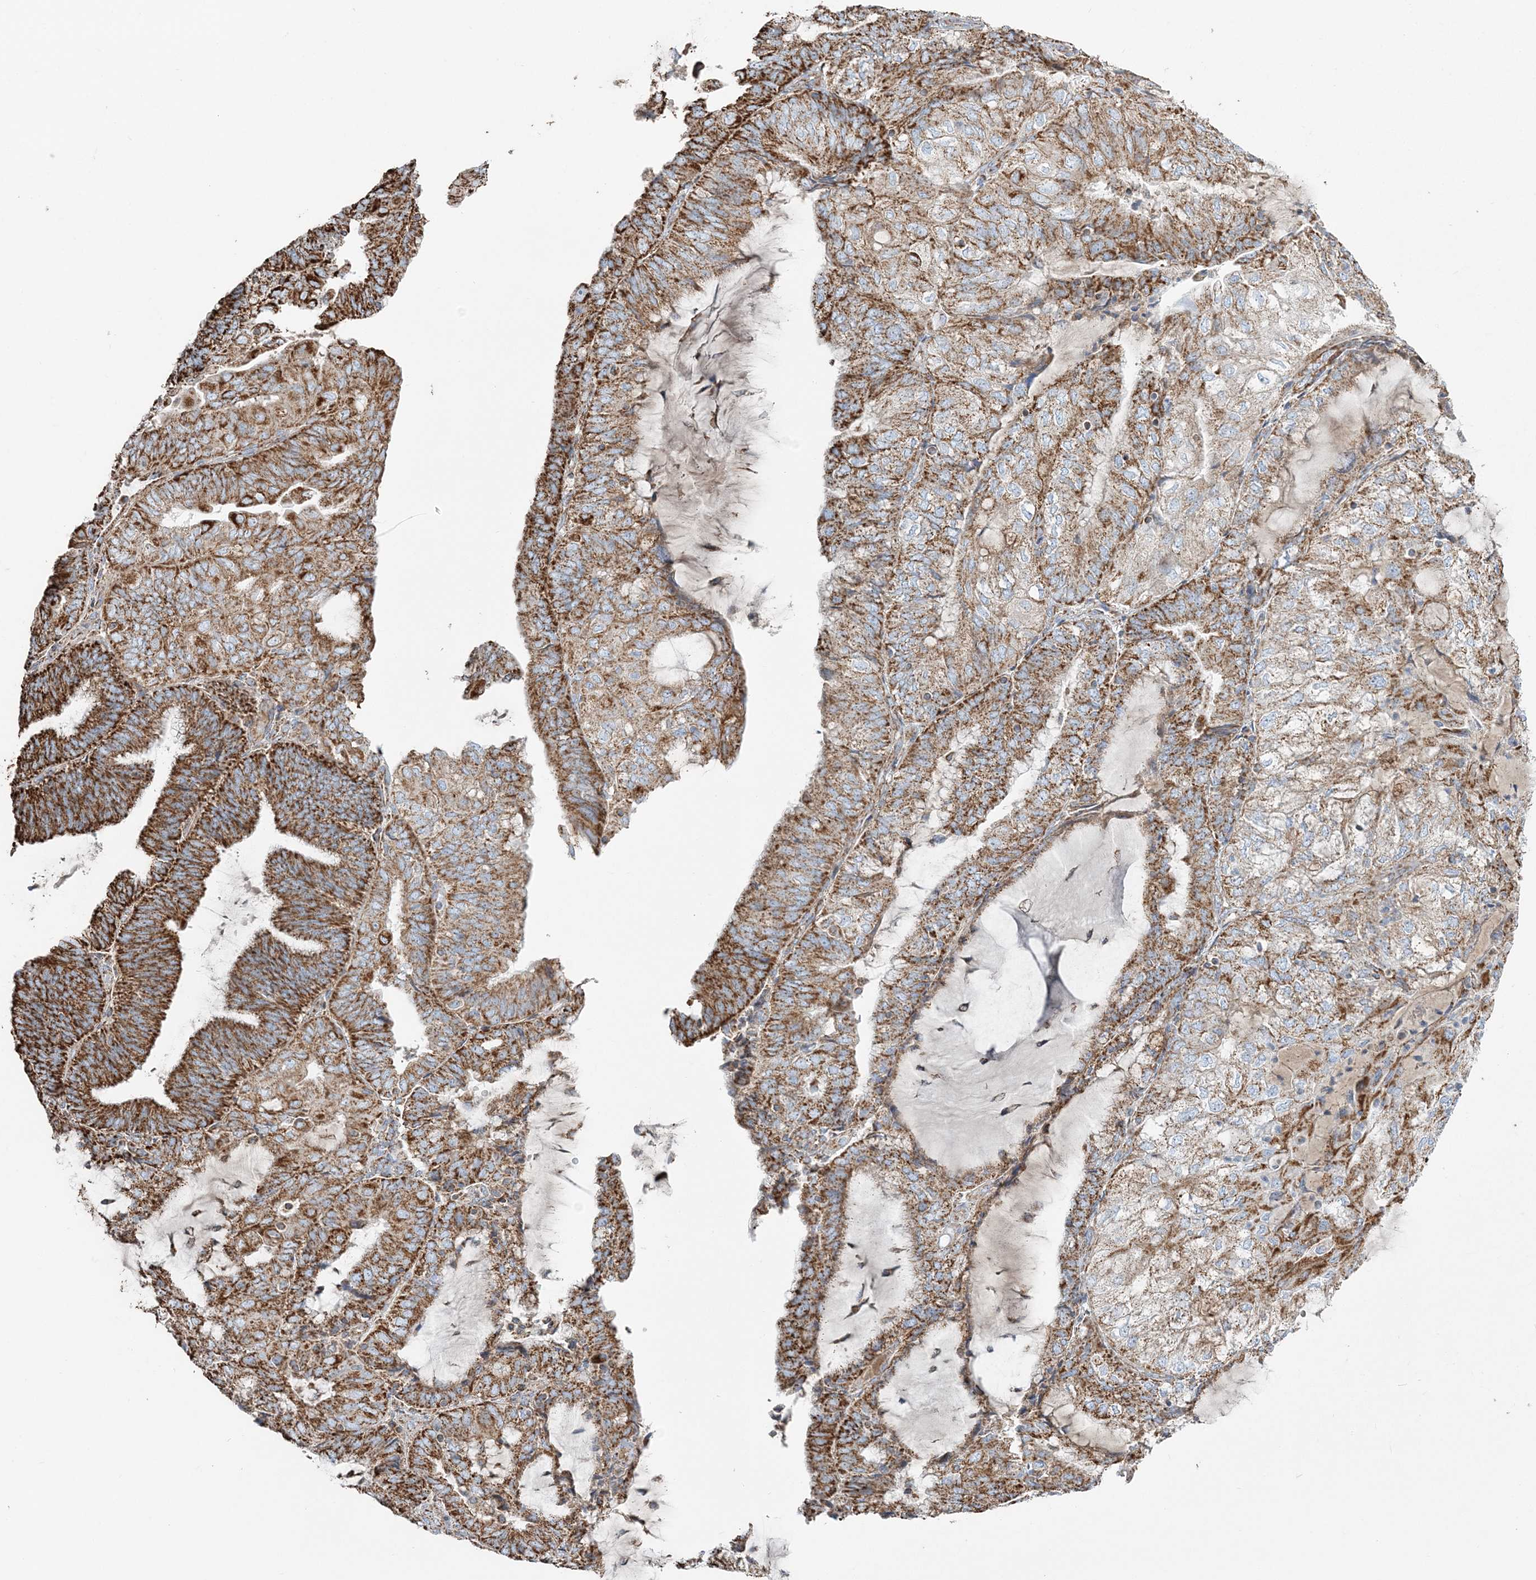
{"staining": {"intensity": "strong", "quantity": ">75%", "location": "cytoplasmic/membranous"}, "tissue": "endometrial cancer", "cell_type": "Tumor cells", "image_type": "cancer", "snomed": [{"axis": "morphology", "description": "Adenocarcinoma, NOS"}, {"axis": "topography", "description": "Endometrium"}], "caption": "A brown stain highlights strong cytoplasmic/membranous expression of a protein in endometrial cancer tumor cells.", "gene": "RAB11FIP3", "patient": {"sex": "female", "age": 81}}